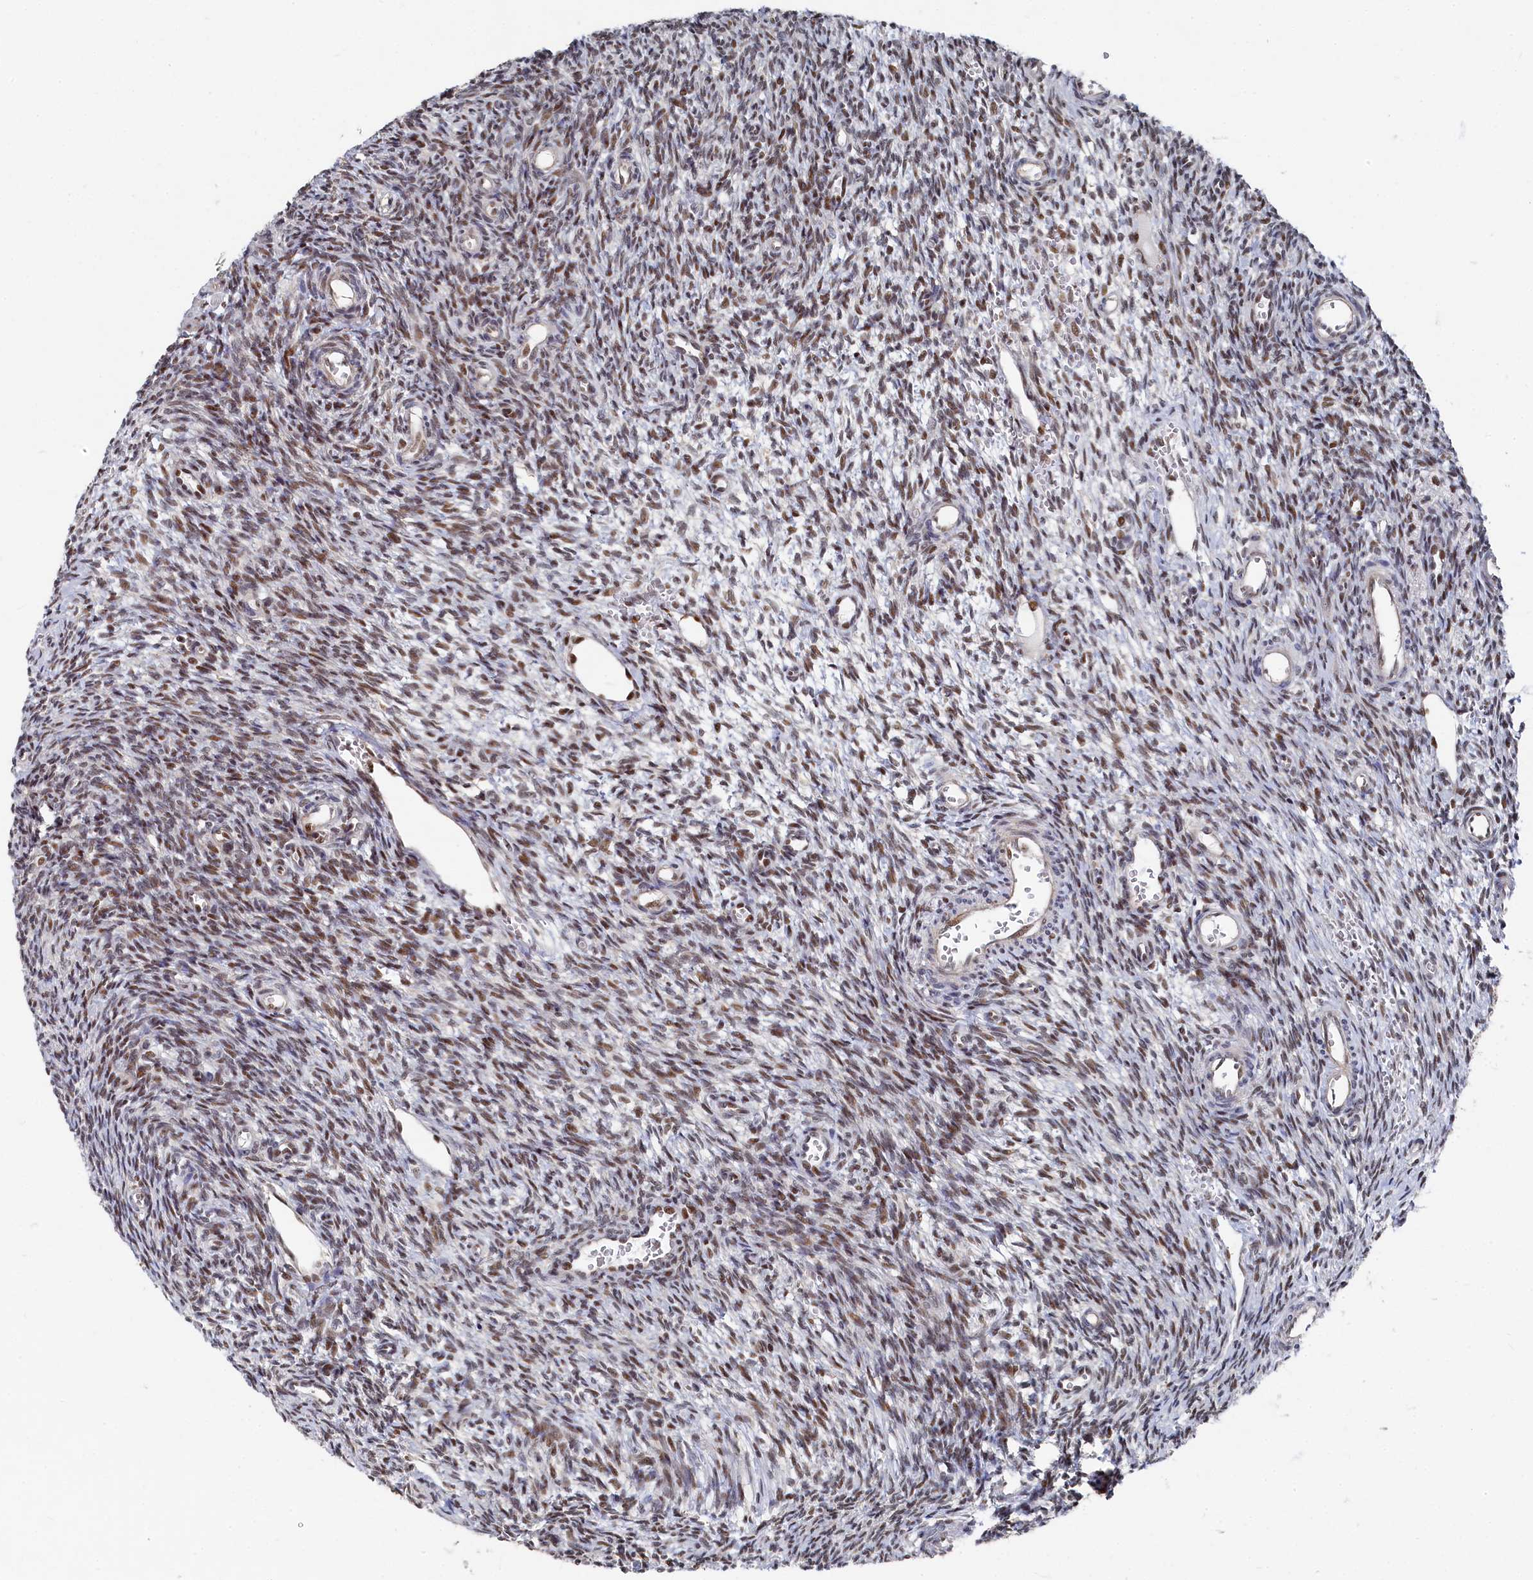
{"staining": {"intensity": "moderate", "quantity": "25%-75%", "location": "nuclear"}, "tissue": "ovary", "cell_type": "Ovarian stroma cells", "image_type": "normal", "snomed": [{"axis": "morphology", "description": "Normal tissue, NOS"}, {"axis": "topography", "description": "Ovary"}], "caption": "This micrograph shows immunohistochemistry (IHC) staining of unremarkable ovary, with medium moderate nuclear staining in approximately 25%-75% of ovarian stroma cells.", "gene": "BUB3", "patient": {"sex": "female", "age": 39}}